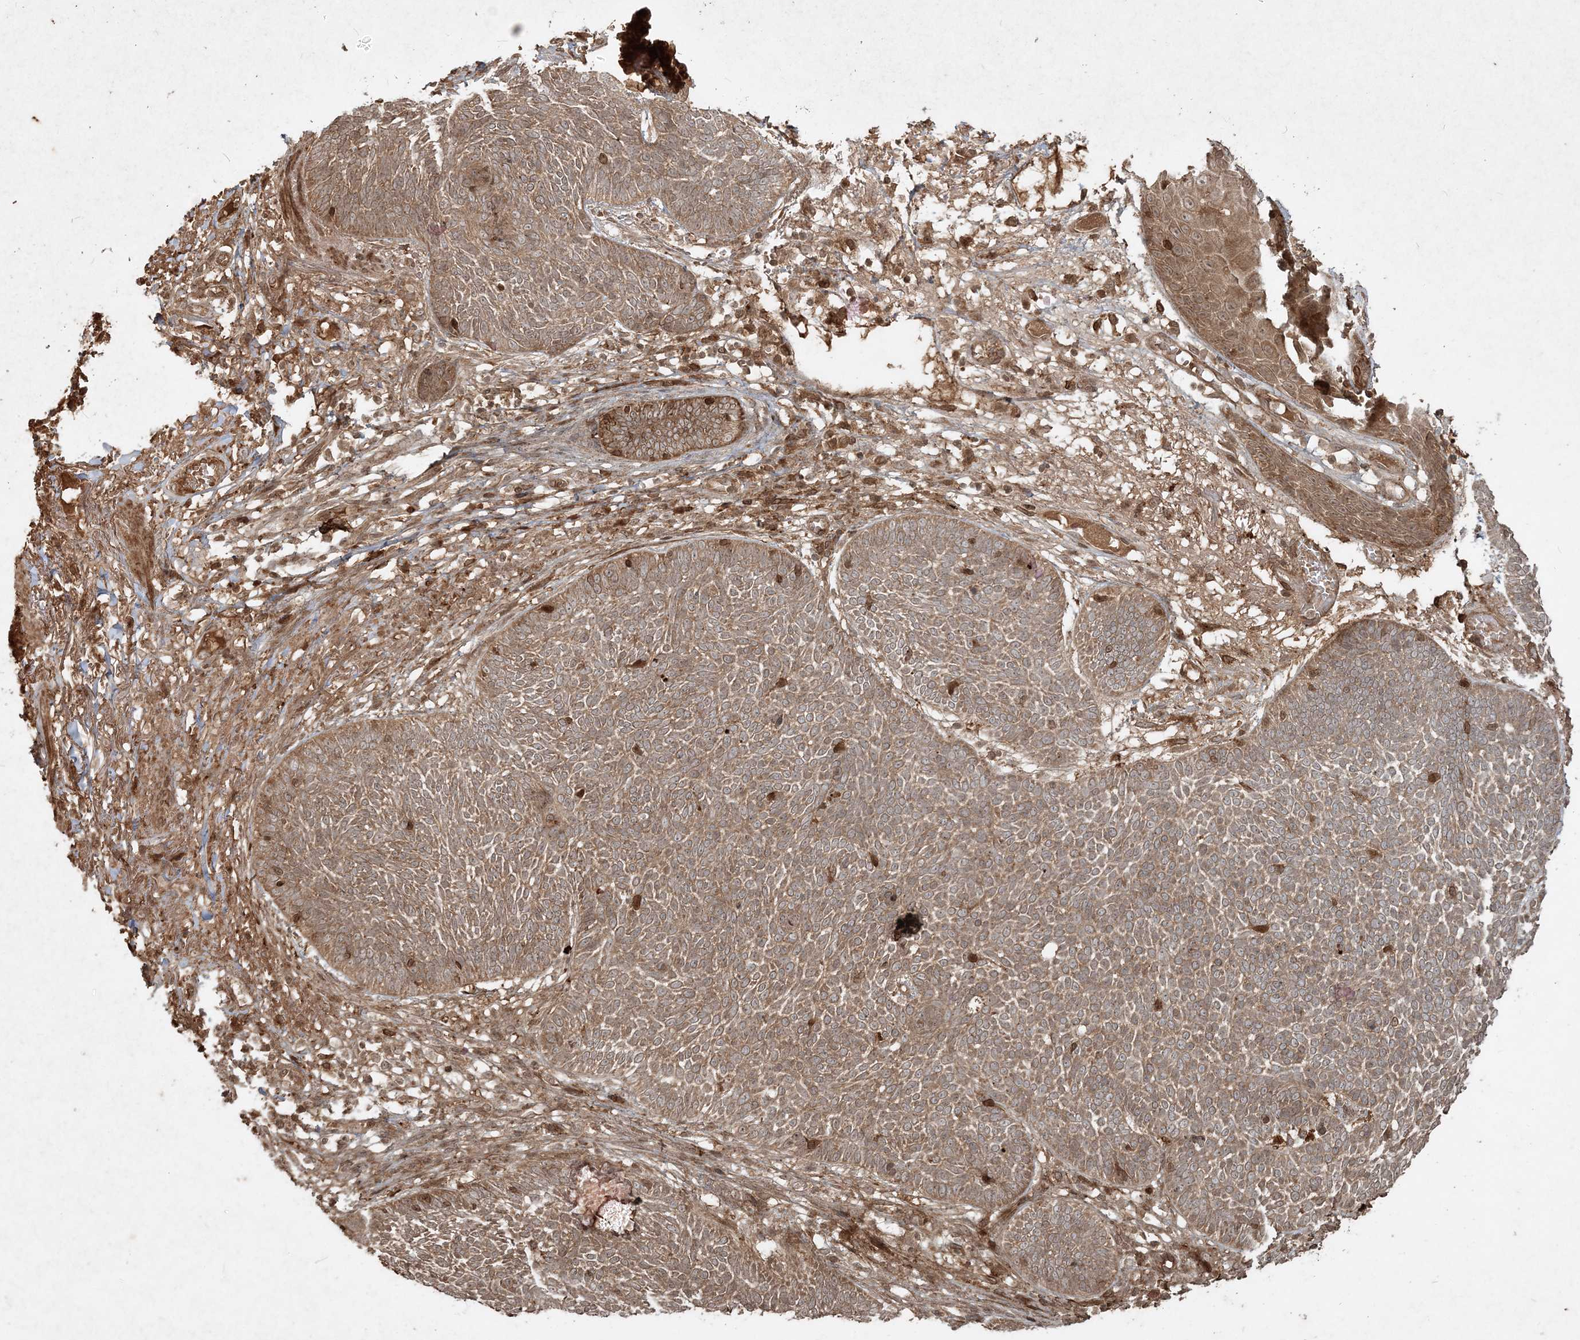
{"staining": {"intensity": "moderate", "quantity": ">75%", "location": "cytoplasmic/membranous"}, "tissue": "skin cancer", "cell_type": "Tumor cells", "image_type": "cancer", "snomed": [{"axis": "morphology", "description": "Normal tissue, NOS"}, {"axis": "morphology", "description": "Basal cell carcinoma"}, {"axis": "topography", "description": "Skin"}], "caption": "Immunohistochemistry of skin basal cell carcinoma shows medium levels of moderate cytoplasmic/membranous expression in about >75% of tumor cells.", "gene": "NARS1", "patient": {"sex": "male", "age": 64}}